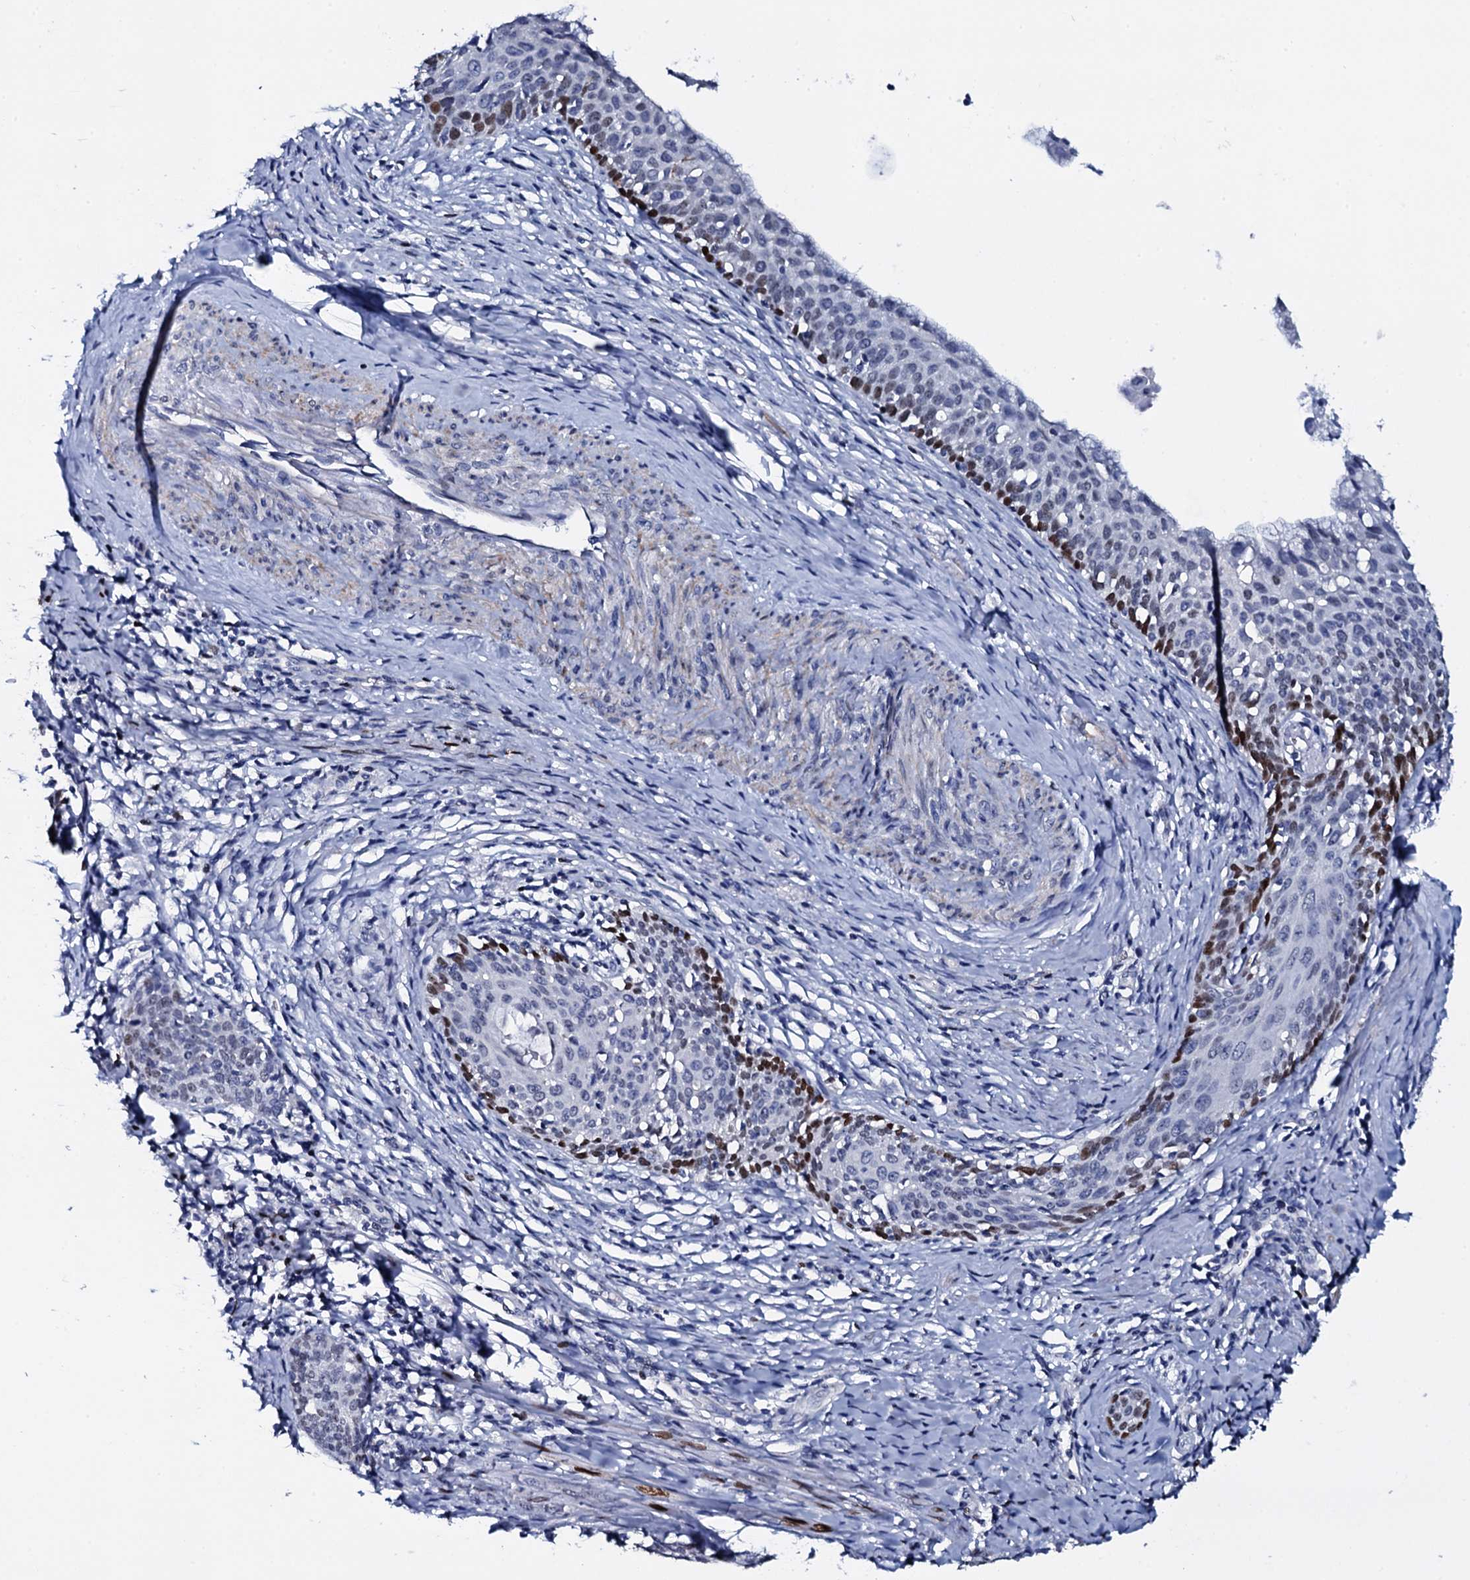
{"staining": {"intensity": "moderate", "quantity": "<25%", "location": "nuclear"}, "tissue": "cervical cancer", "cell_type": "Tumor cells", "image_type": "cancer", "snomed": [{"axis": "morphology", "description": "Squamous cell carcinoma, NOS"}, {"axis": "topography", "description": "Cervix"}], "caption": "Cervical squamous cell carcinoma stained with a brown dye demonstrates moderate nuclear positive staining in approximately <25% of tumor cells.", "gene": "NPM2", "patient": {"sex": "female", "age": 52}}